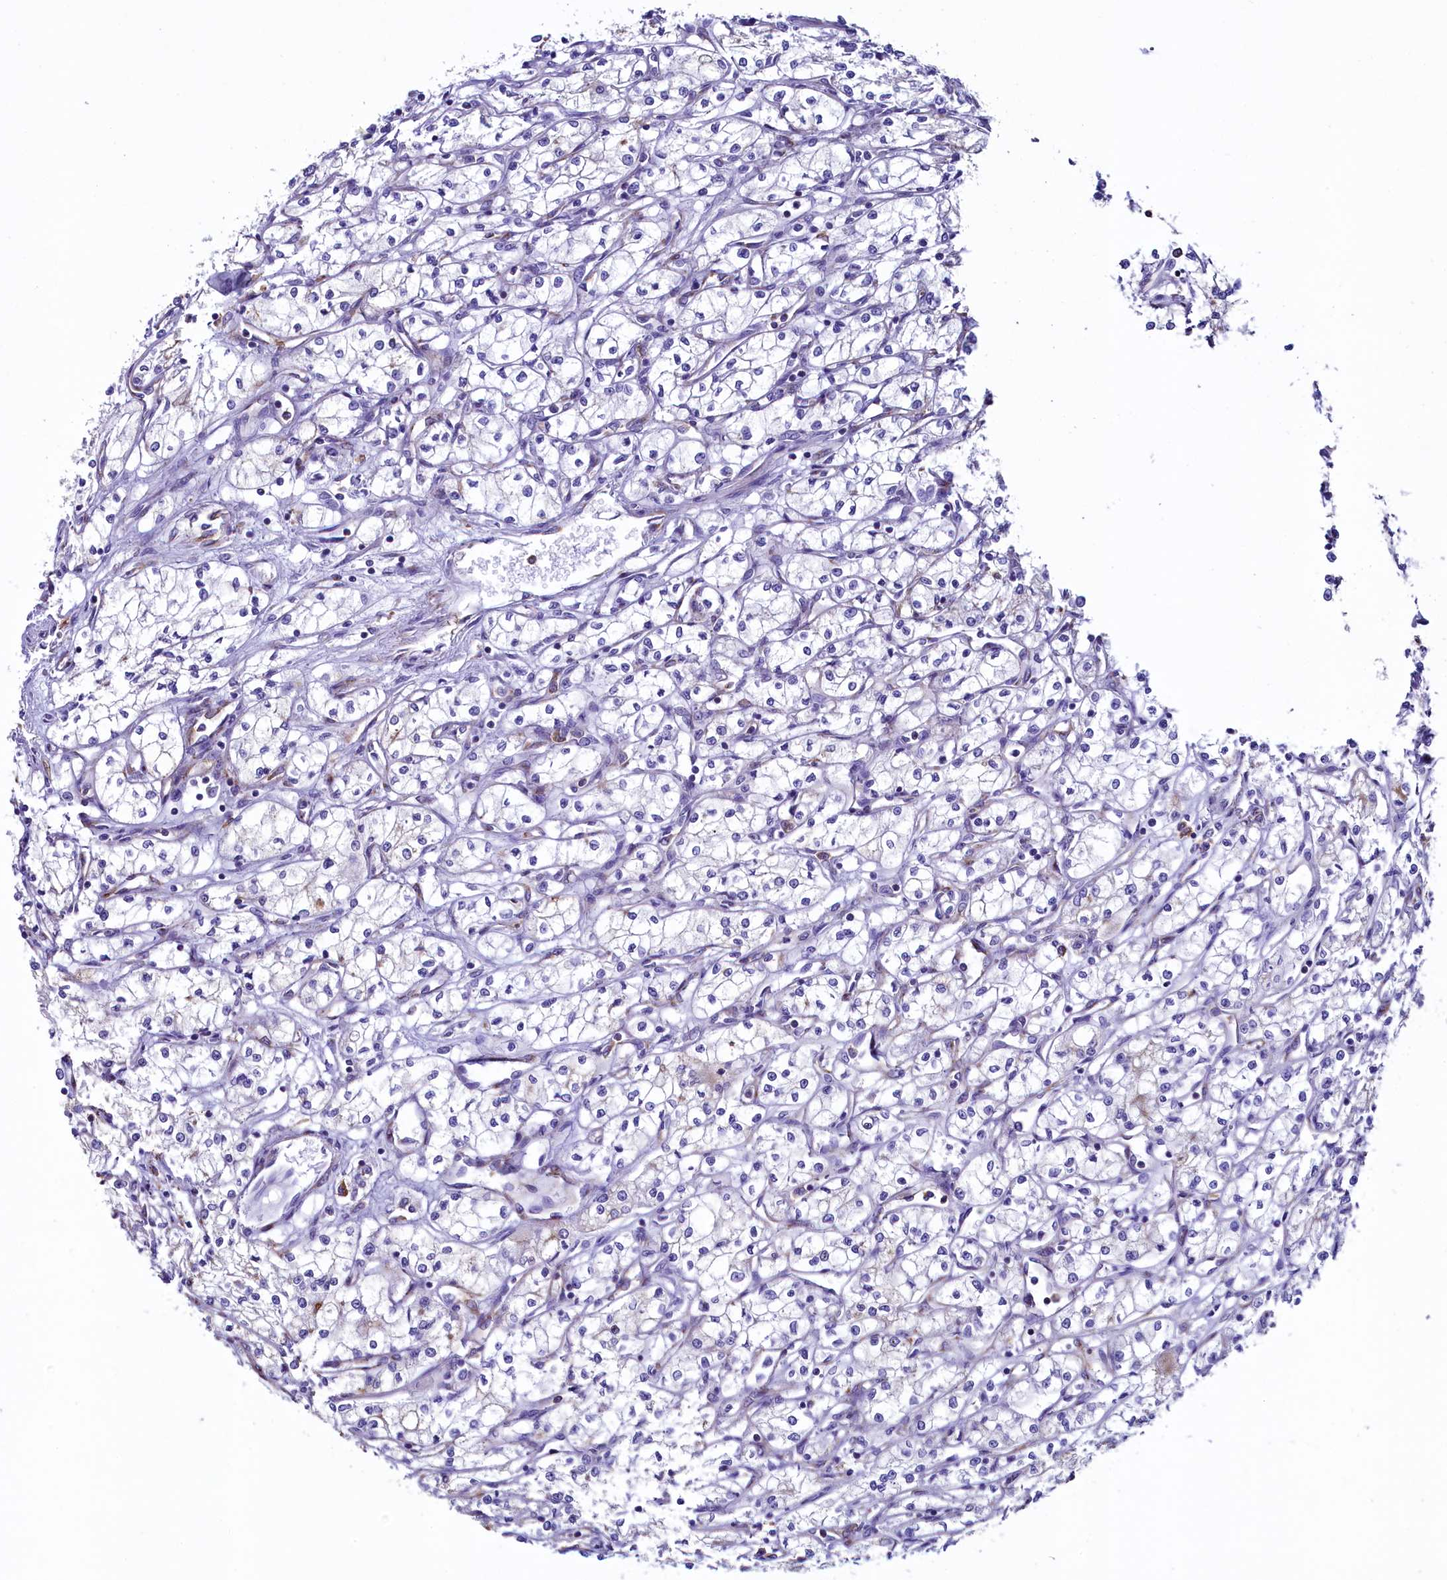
{"staining": {"intensity": "negative", "quantity": "none", "location": "none"}, "tissue": "renal cancer", "cell_type": "Tumor cells", "image_type": "cancer", "snomed": [{"axis": "morphology", "description": "Adenocarcinoma, NOS"}, {"axis": "topography", "description": "Kidney"}], "caption": "Adenocarcinoma (renal) was stained to show a protein in brown. There is no significant expression in tumor cells.", "gene": "GPR21", "patient": {"sex": "male", "age": 59}}